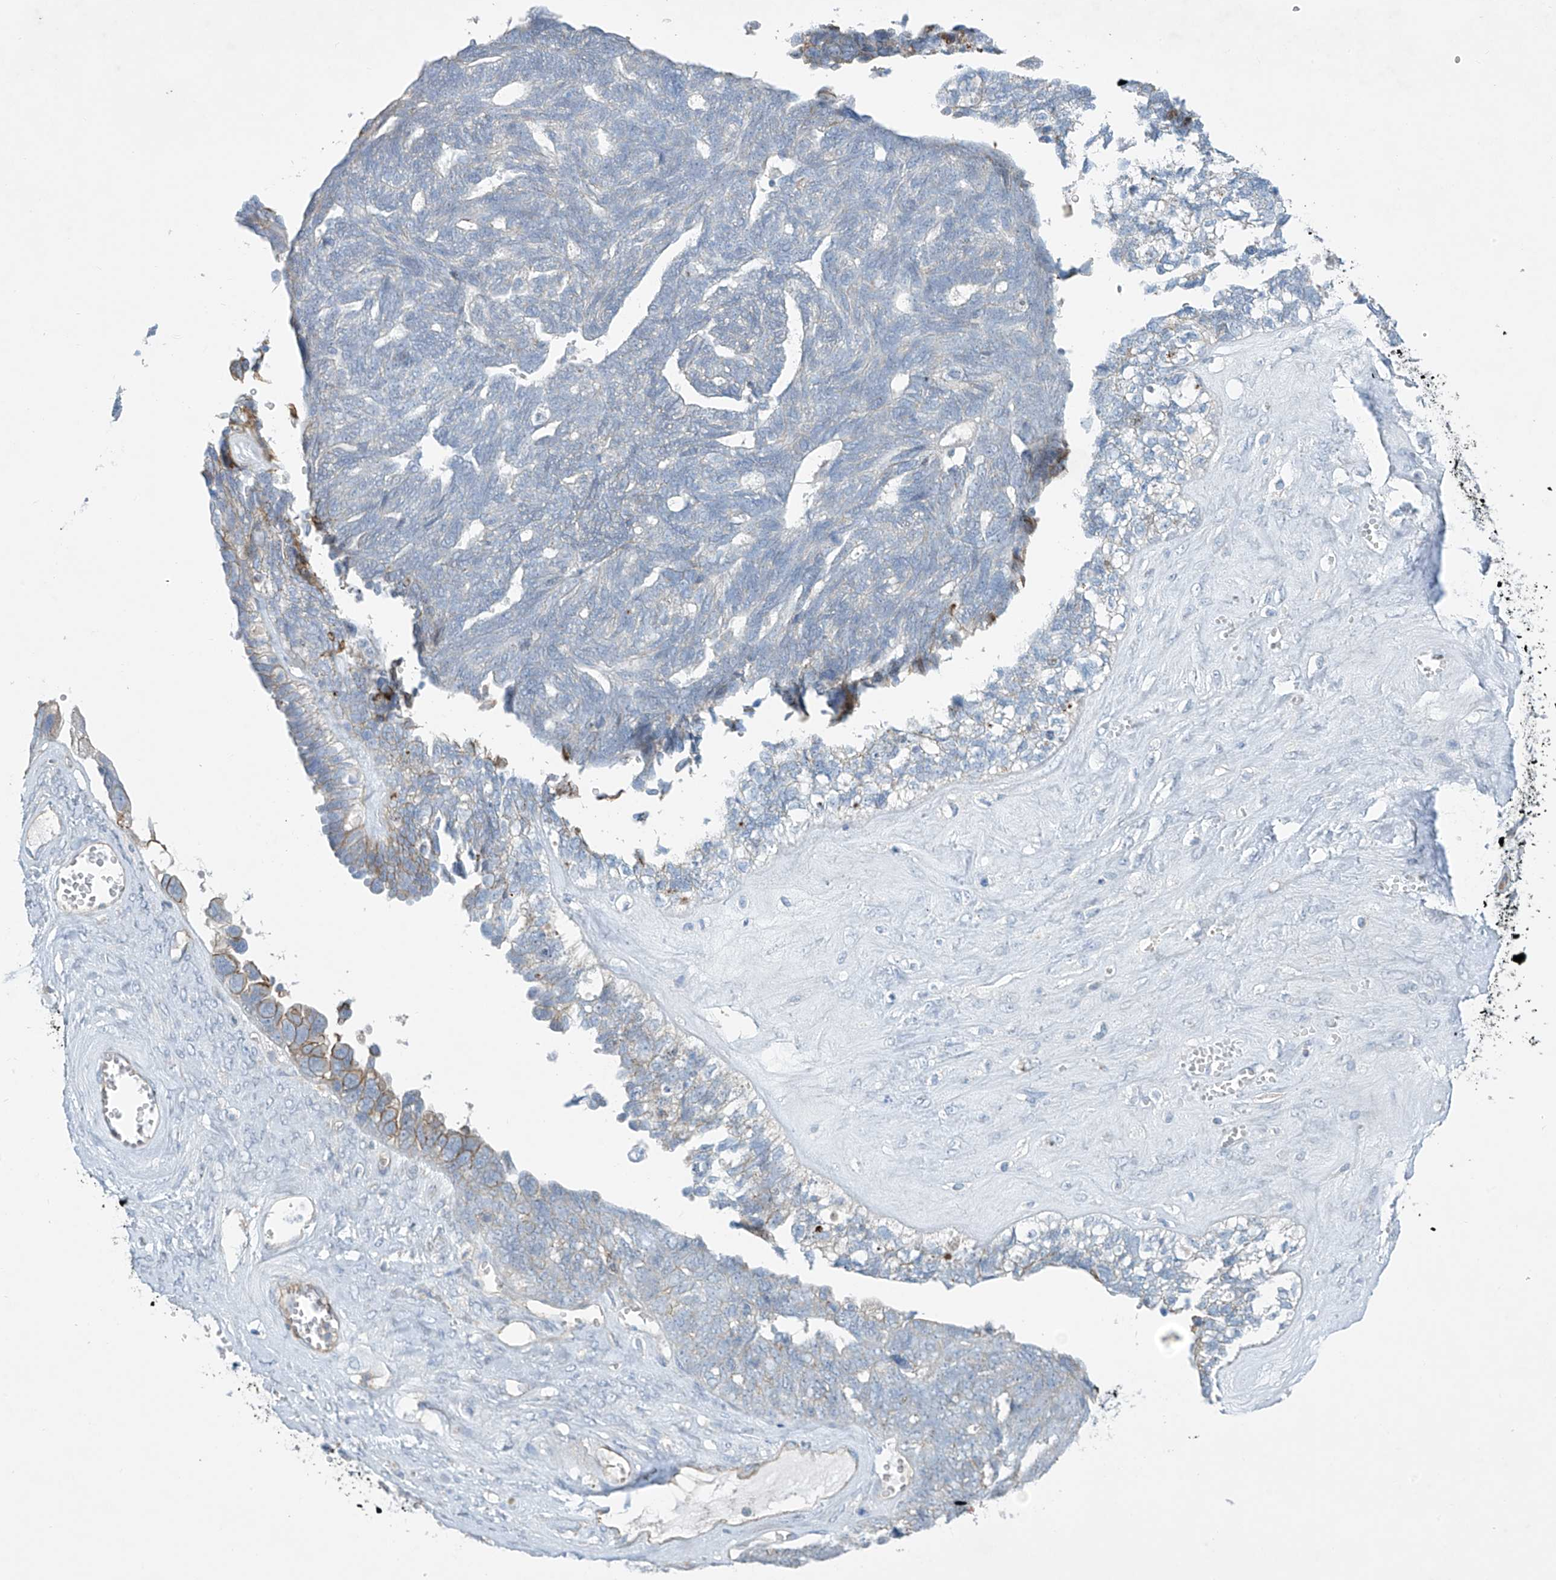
{"staining": {"intensity": "negative", "quantity": "none", "location": "none"}, "tissue": "ovarian cancer", "cell_type": "Tumor cells", "image_type": "cancer", "snomed": [{"axis": "morphology", "description": "Cystadenocarcinoma, serous, NOS"}, {"axis": "topography", "description": "Ovary"}], "caption": "Ovarian serous cystadenocarcinoma stained for a protein using immunohistochemistry (IHC) reveals no positivity tumor cells.", "gene": "VAMP5", "patient": {"sex": "female", "age": 79}}